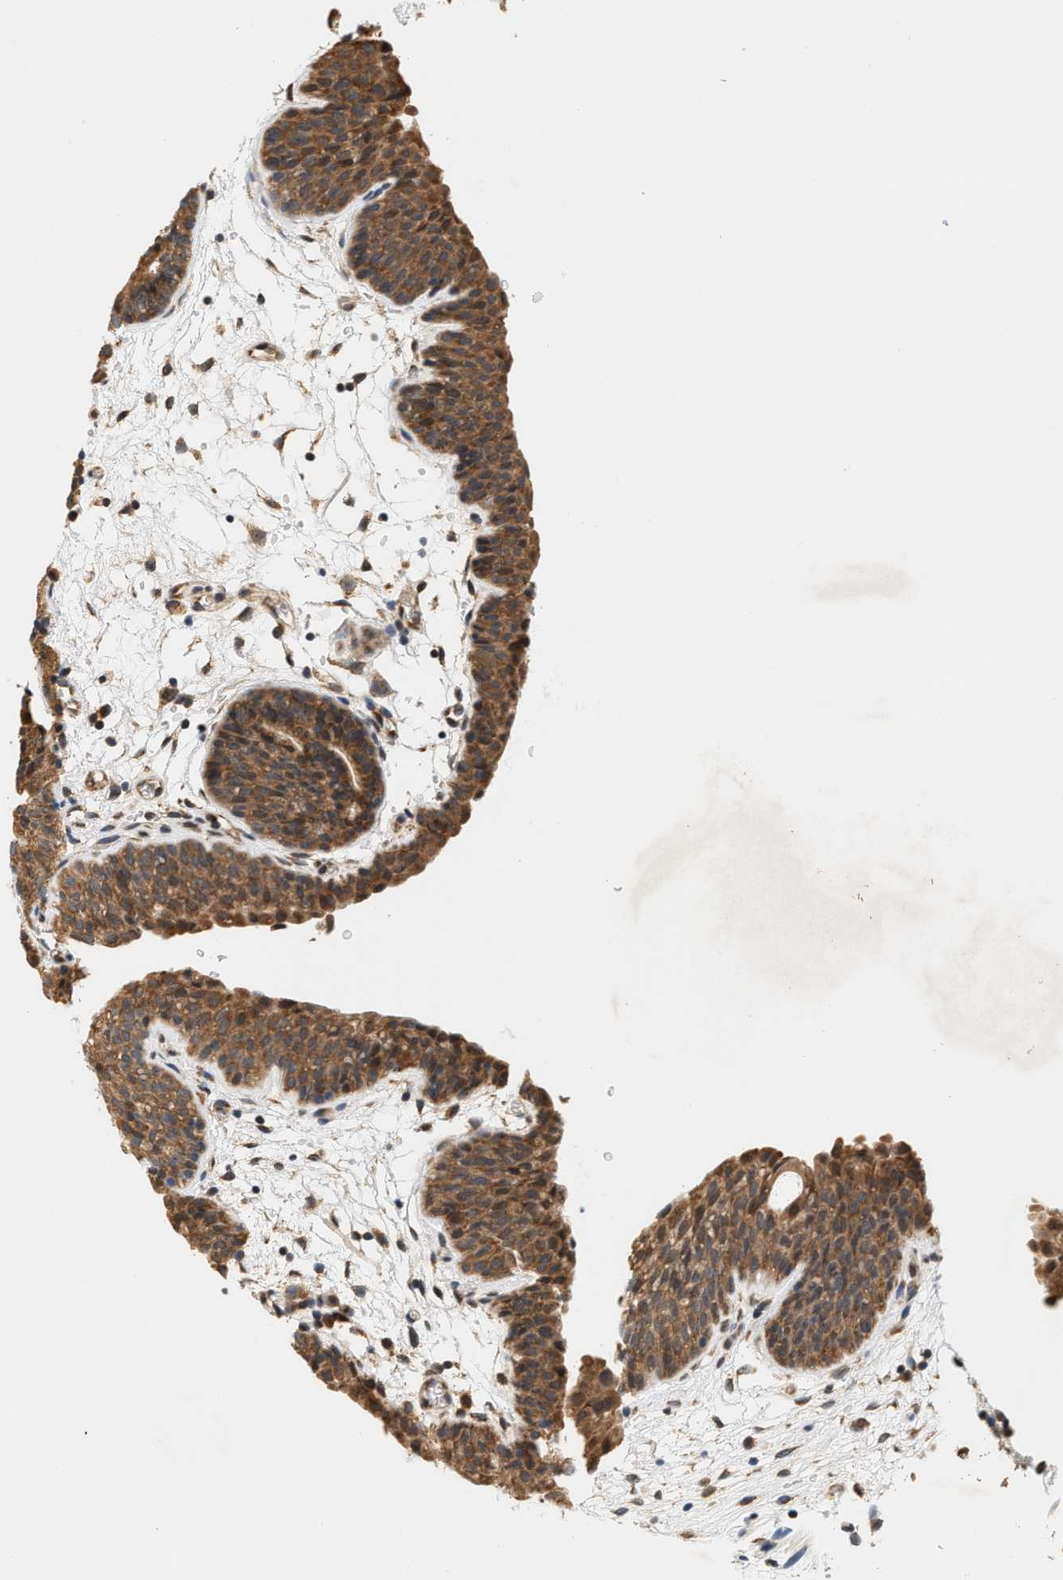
{"staining": {"intensity": "moderate", "quantity": ">75%", "location": "cytoplasmic/membranous"}, "tissue": "urinary bladder", "cell_type": "Urothelial cells", "image_type": "normal", "snomed": [{"axis": "morphology", "description": "Normal tissue, NOS"}, {"axis": "topography", "description": "Urinary bladder"}], "caption": "Urothelial cells show medium levels of moderate cytoplasmic/membranous staining in approximately >75% of cells in unremarkable urinary bladder.", "gene": "GIGYF1", "patient": {"sex": "male", "age": 37}}